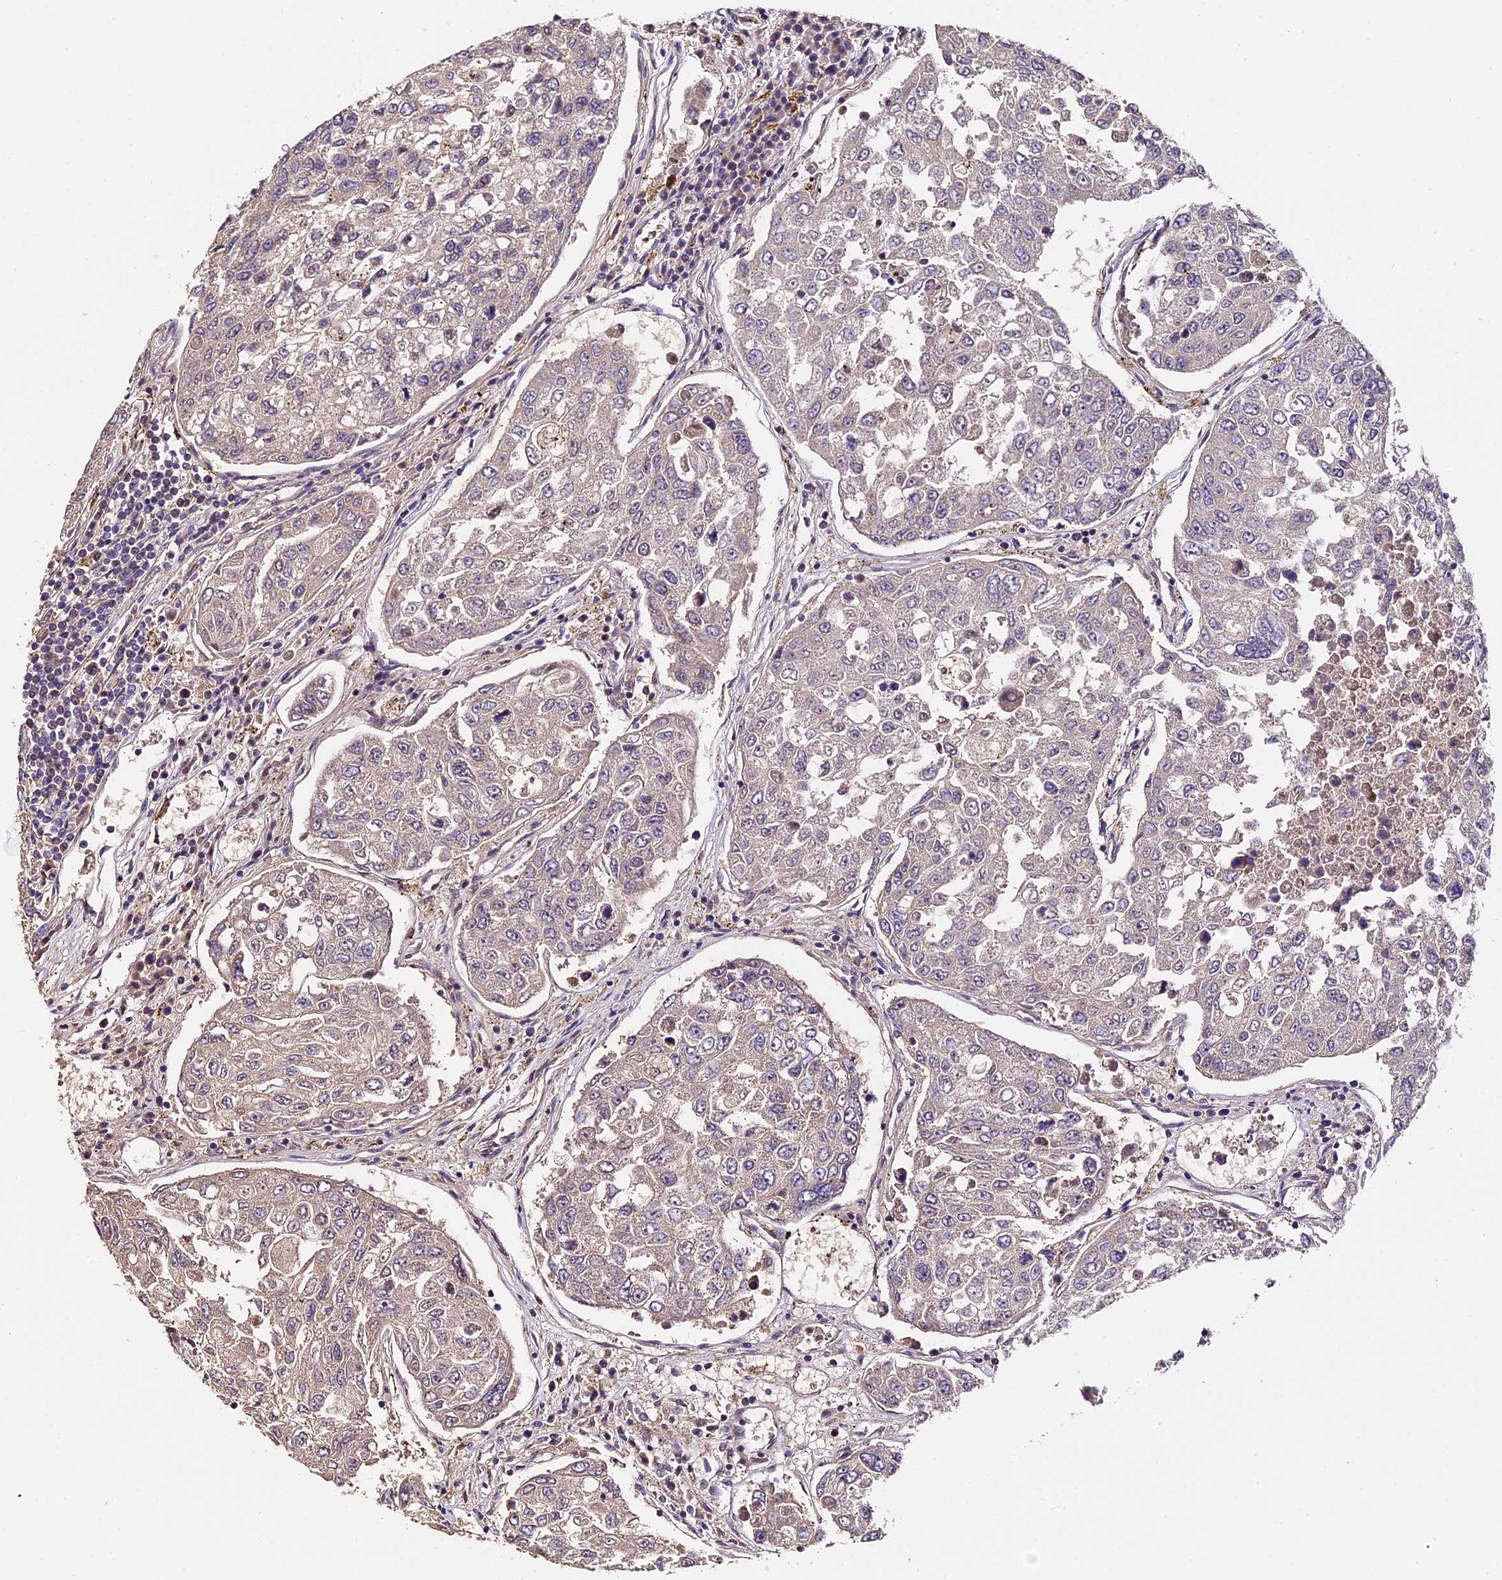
{"staining": {"intensity": "moderate", "quantity": "<25%", "location": "cytoplasmic/membranous,nuclear"}, "tissue": "urothelial cancer", "cell_type": "Tumor cells", "image_type": "cancer", "snomed": [{"axis": "morphology", "description": "Urothelial carcinoma, High grade"}, {"axis": "topography", "description": "Lymph node"}, {"axis": "topography", "description": "Urinary bladder"}], "caption": "Urothelial cancer stained with DAB (3,3'-diaminobenzidine) immunohistochemistry (IHC) exhibits low levels of moderate cytoplasmic/membranous and nuclear staining in about <25% of tumor cells. (brown staining indicates protein expression, while blue staining denotes nuclei).", "gene": "TRMT1", "patient": {"sex": "male", "age": 51}}